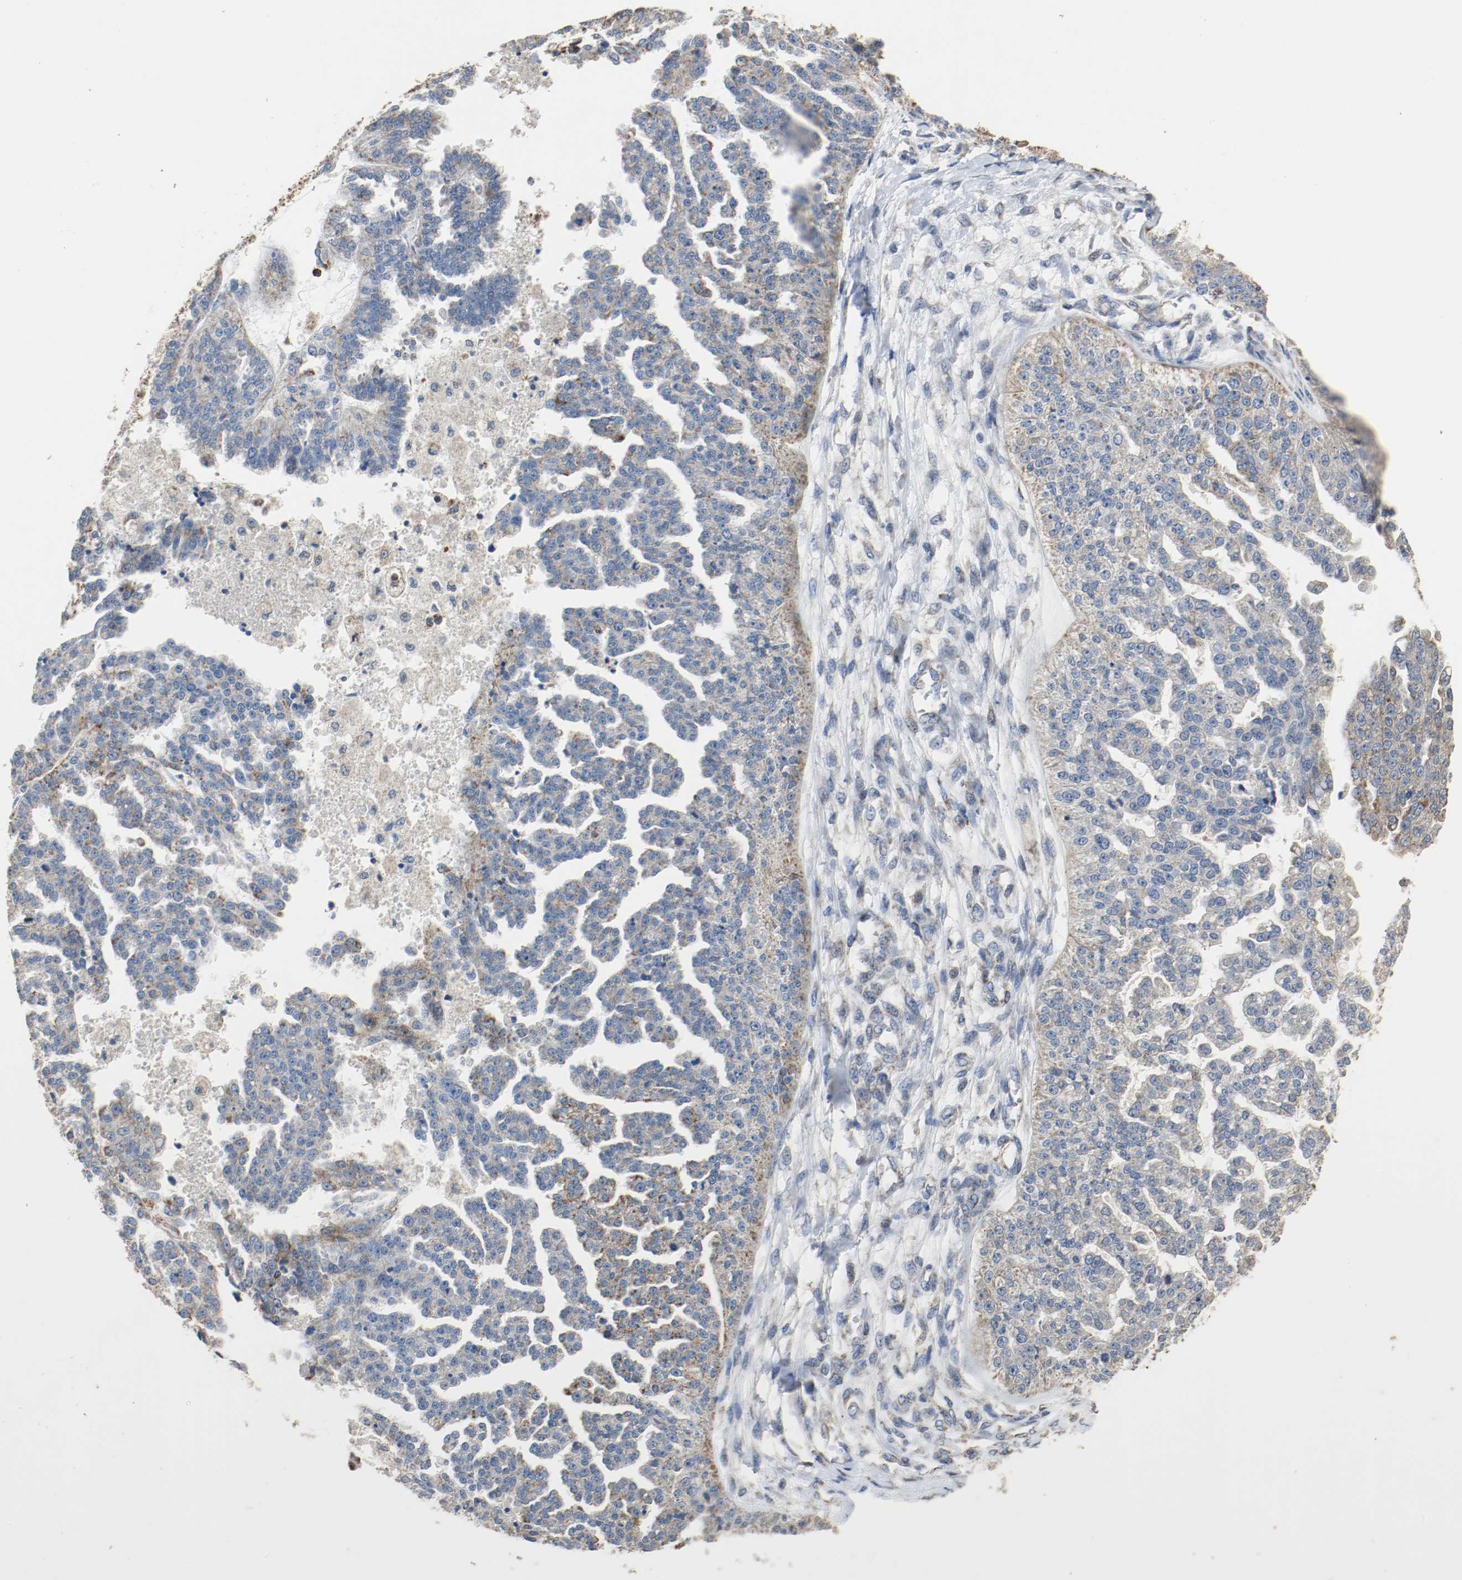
{"staining": {"intensity": "moderate", "quantity": ">75%", "location": "cytoplasmic/membranous"}, "tissue": "ovarian cancer", "cell_type": "Tumor cells", "image_type": "cancer", "snomed": [{"axis": "morphology", "description": "Cystadenocarcinoma, serous, NOS"}, {"axis": "topography", "description": "Ovary"}], "caption": "IHC (DAB (3,3'-diaminobenzidine)) staining of human serous cystadenocarcinoma (ovarian) exhibits moderate cytoplasmic/membranous protein staining in about >75% of tumor cells.", "gene": "ALDH4A1", "patient": {"sex": "female", "age": 58}}